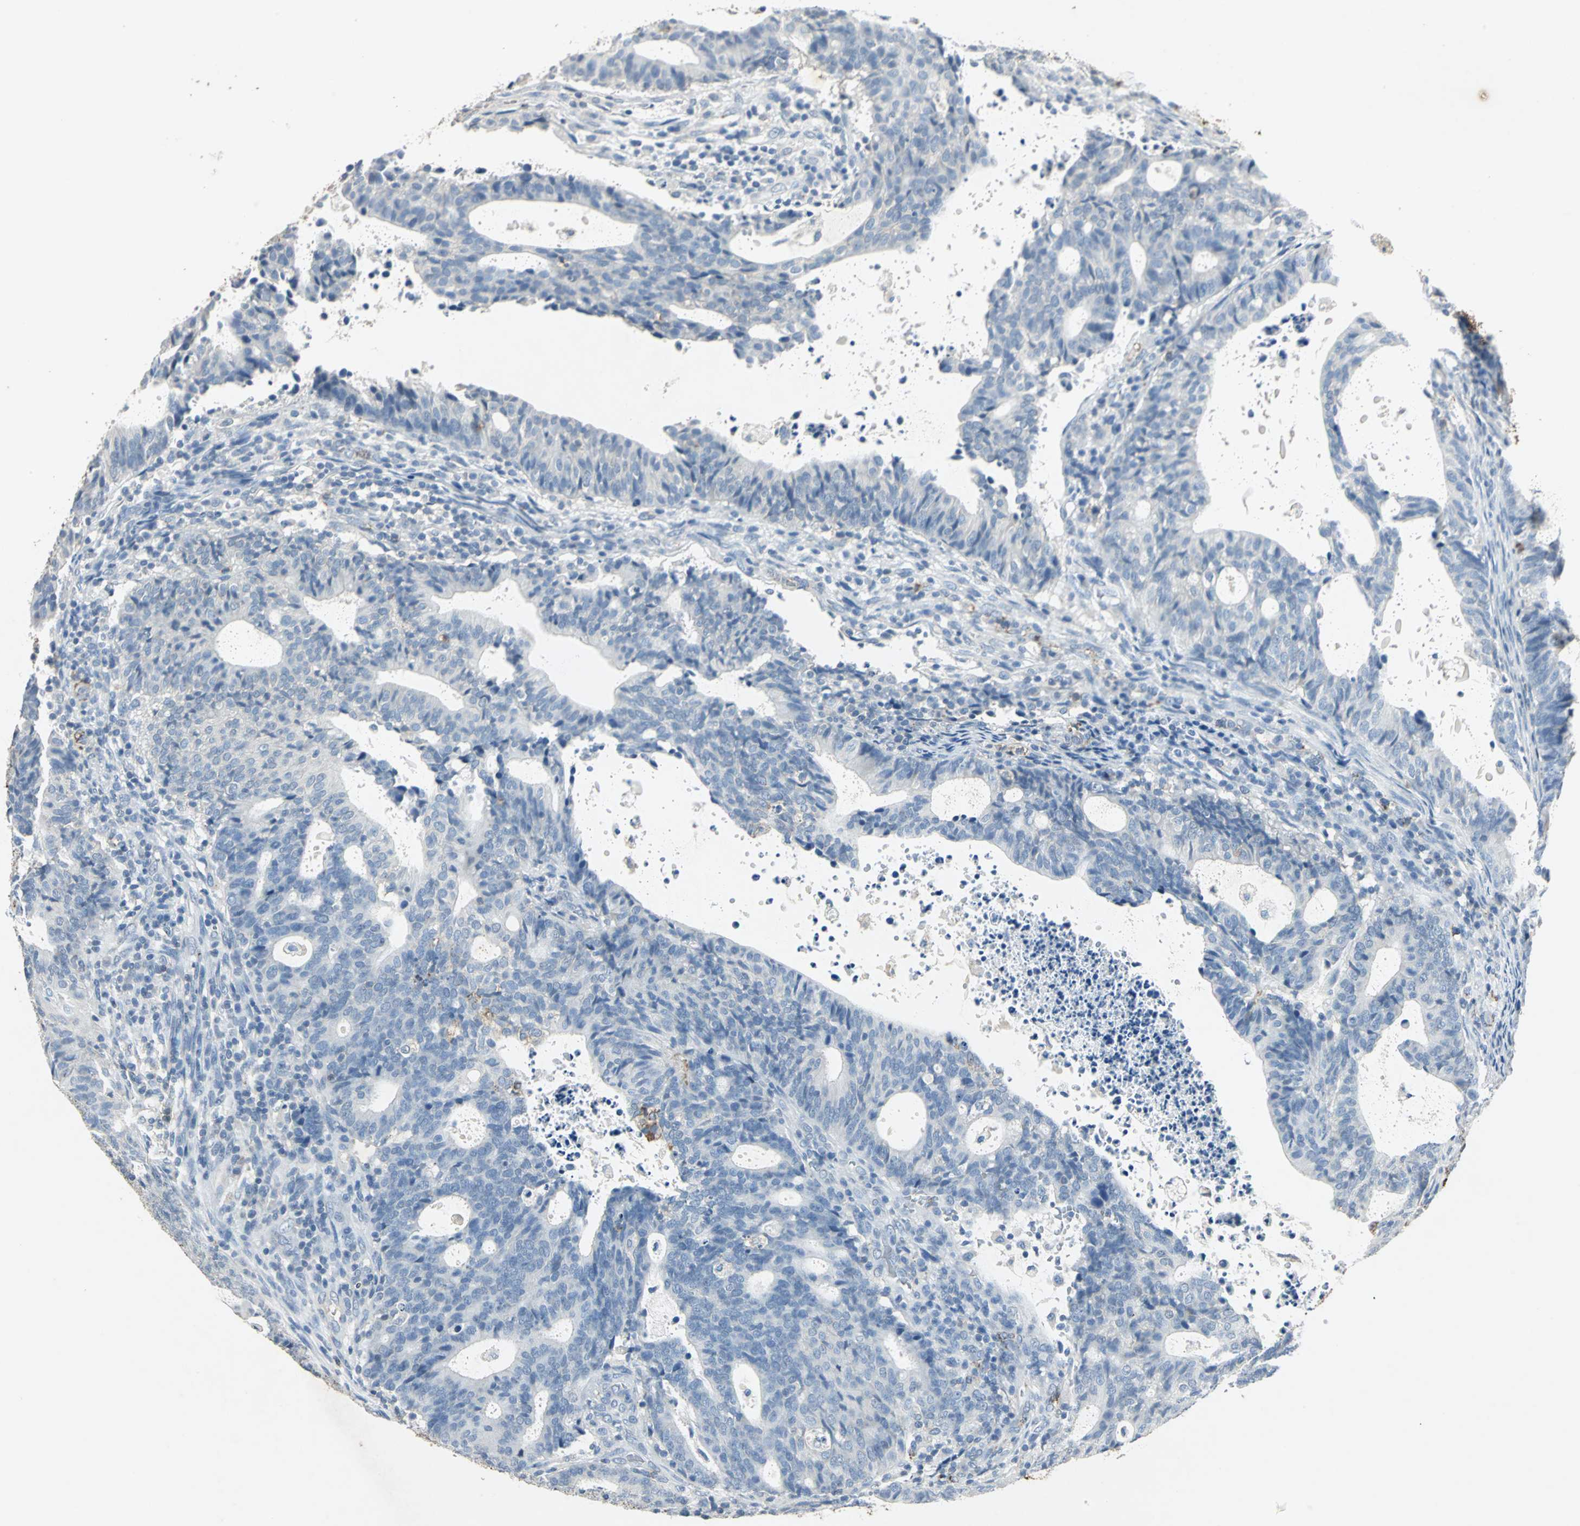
{"staining": {"intensity": "negative", "quantity": "none", "location": "none"}, "tissue": "endometrial cancer", "cell_type": "Tumor cells", "image_type": "cancer", "snomed": [{"axis": "morphology", "description": "Adenocarcinoma, NOS"}, {"axis": "topography", "description": "Uterus"}], "caption": "The image displays no significant expression in tumor cells of endometrial cancer.", "gene": "CAMK2B", "patient": {"sex": "female", "age": 83}}